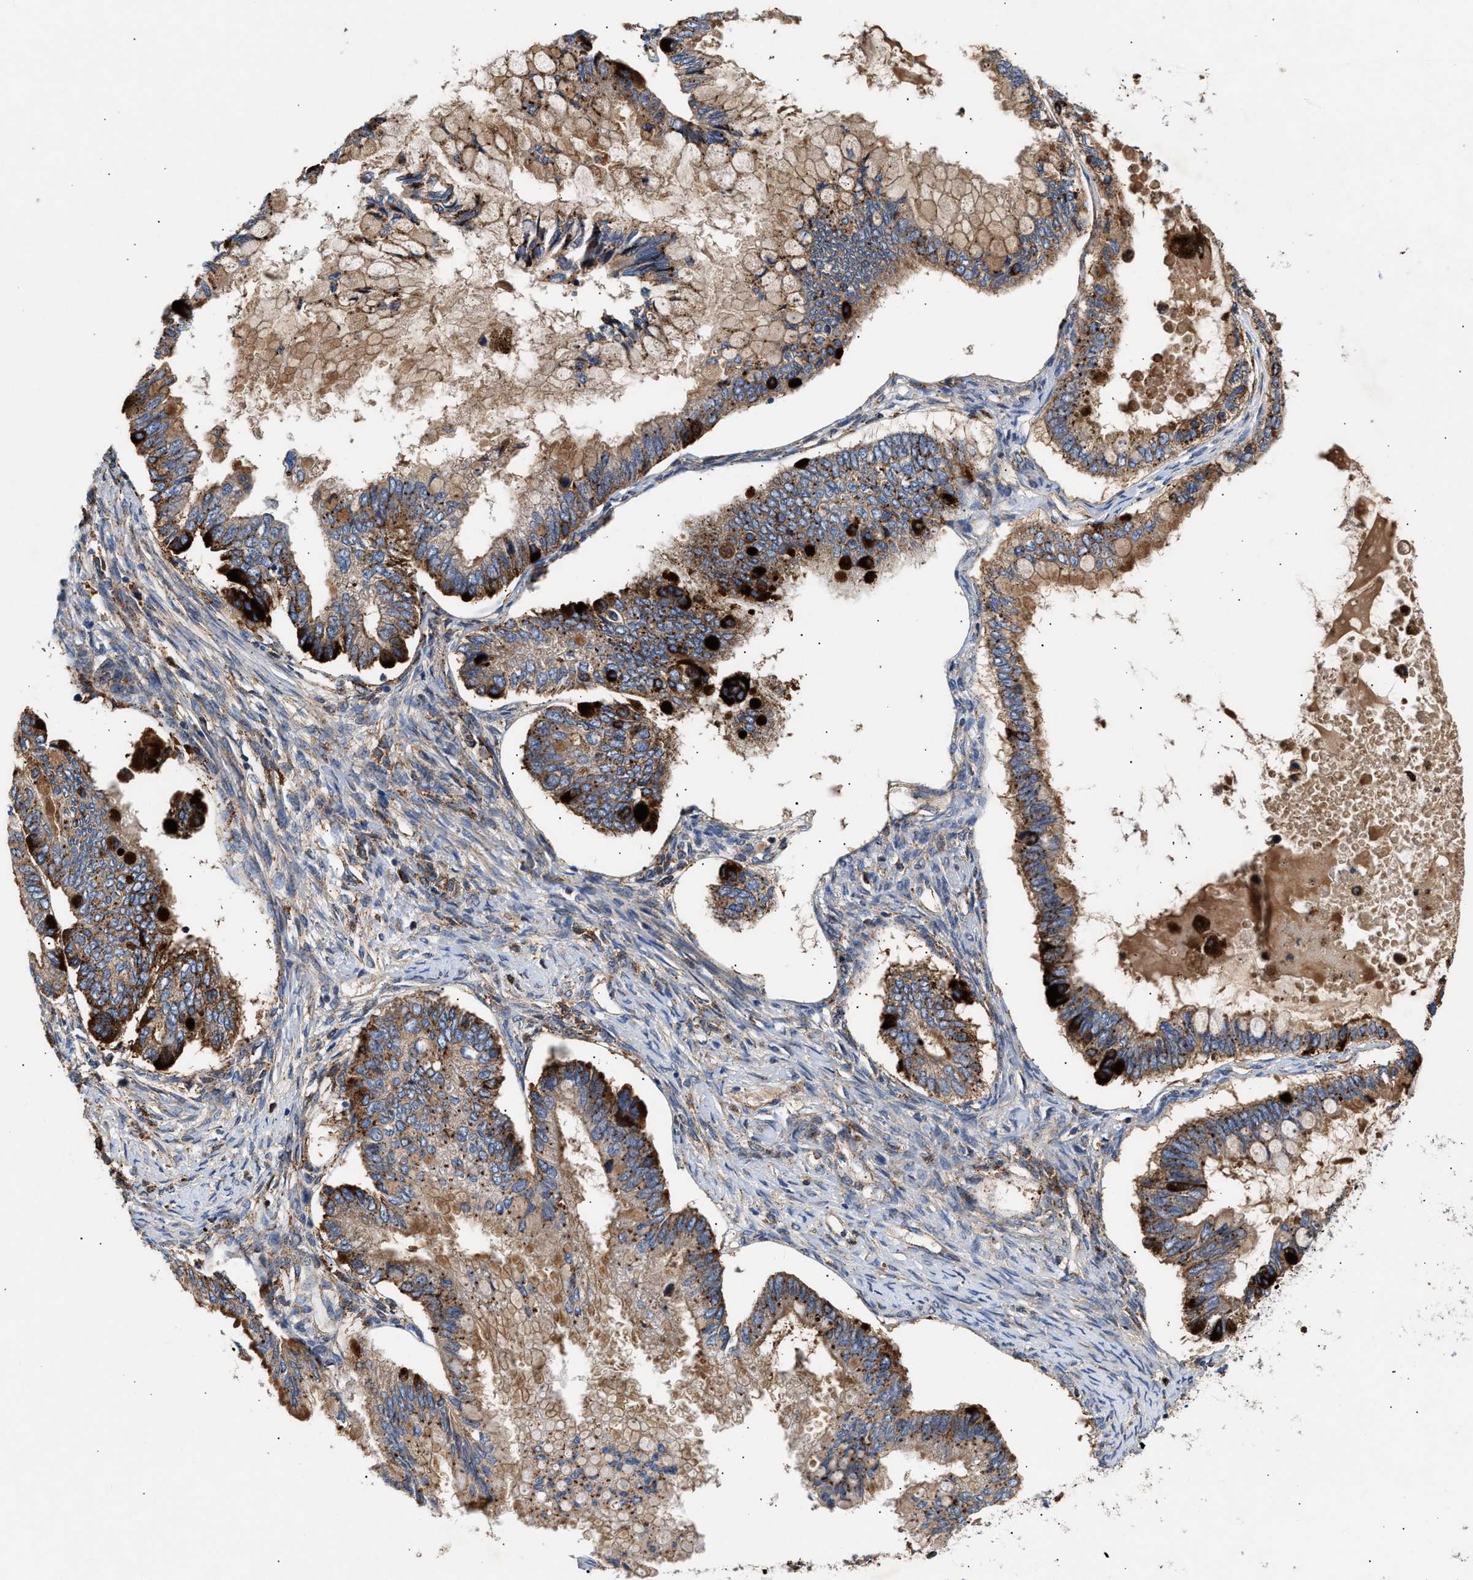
{"staining": {"intensity": "moderate", "quantity": ">75%", "location": "cytoplasmic/membranous"}, "tissue": "ovarian cancer", "cell_type": "Tumor cells", "image_type": "cancer", "snomed": [{"axis": "morphology", "description": "Cystadenocarcinoma, mucinous, NOS"}, {"axis": "topography", "description": "Ovary"}], "caption": "Ovarian cancer stained with immunohistochemistry reveals moderate cytoplasmic/membranous positivity in about >75% of tumor cells.", "gene": "CCDC146", "patient": {"sex": "female", "age": 80}}